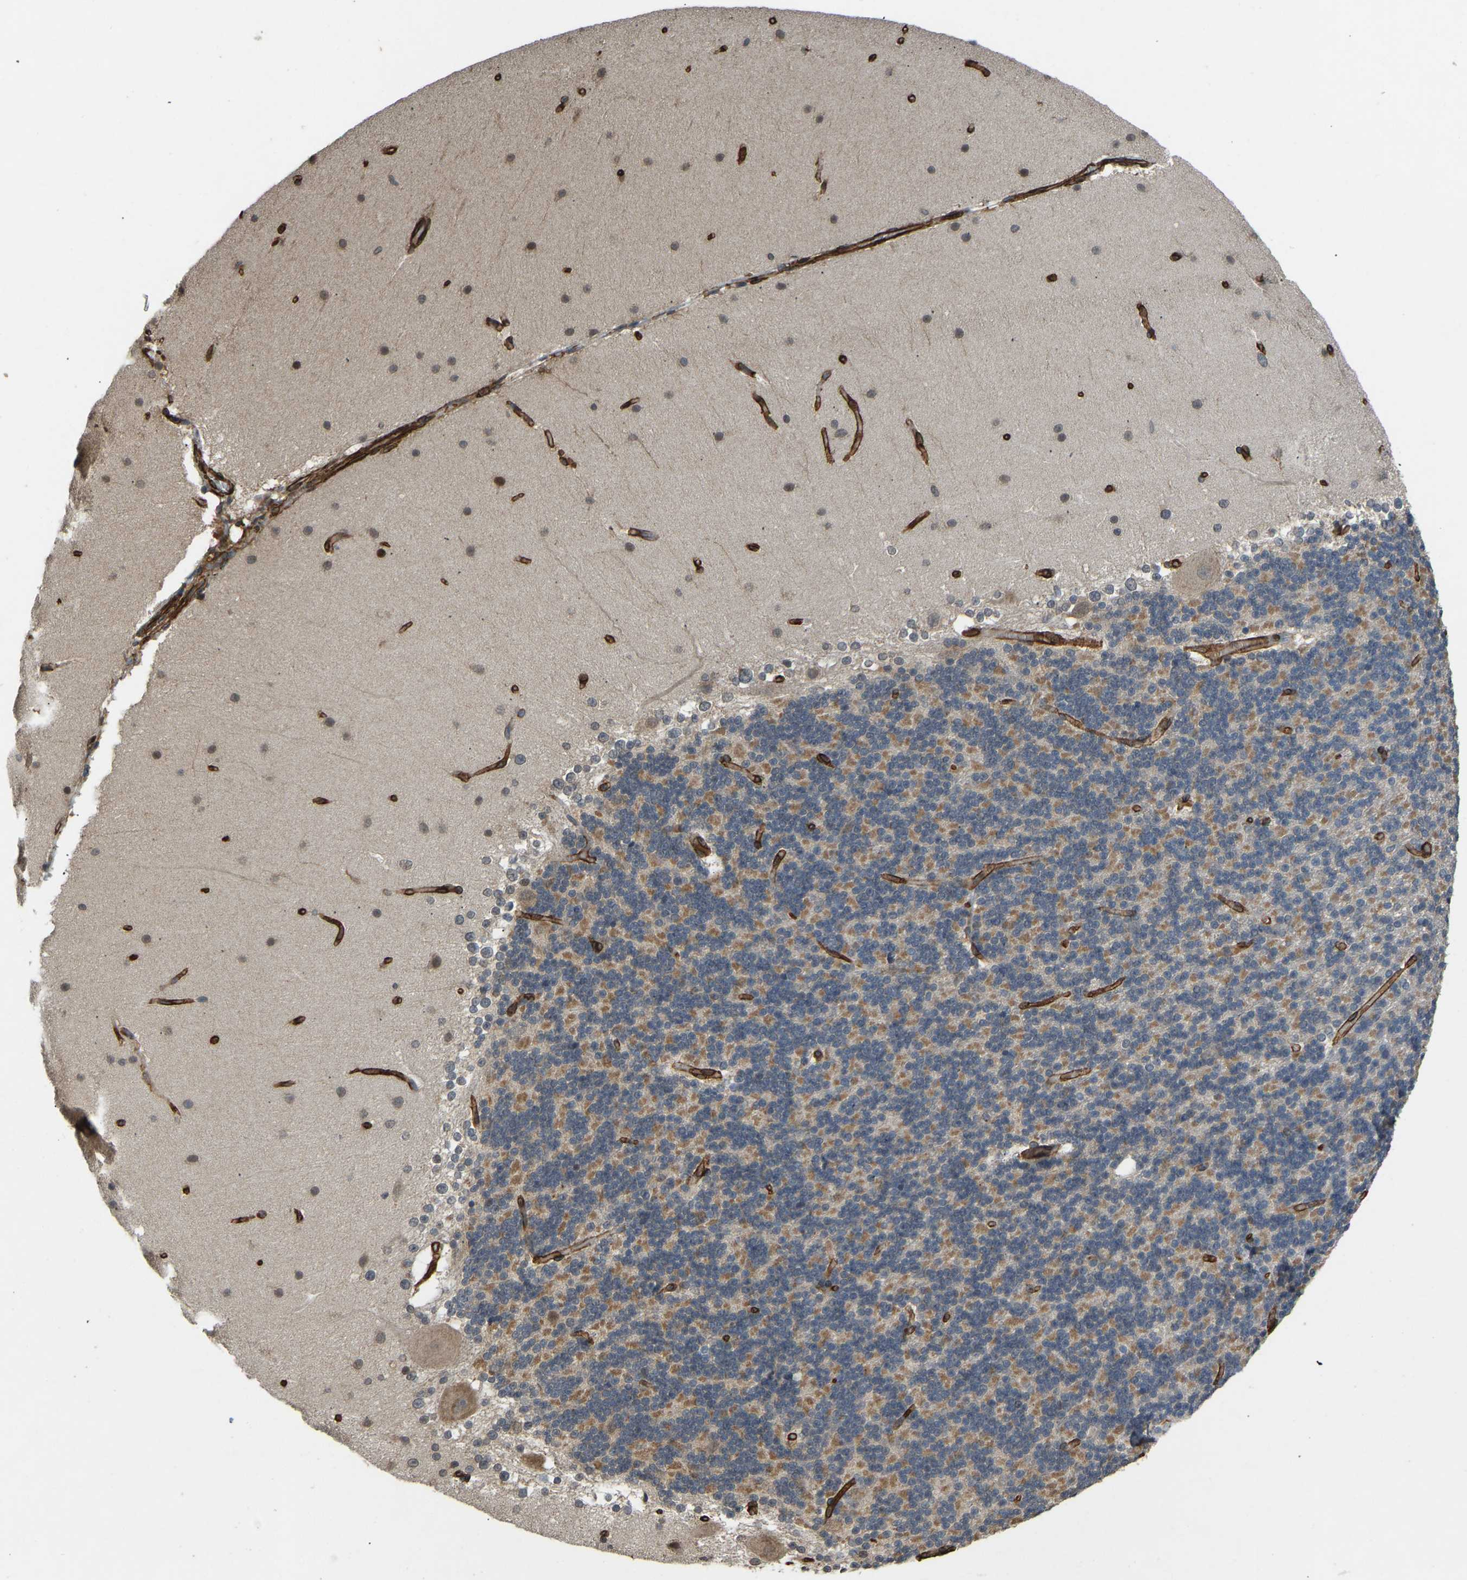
{"staining": {"intensity": "moderate", "quantity": "25%-75%", "location": "cytoplasmic/membranous"}, "tissue": "cerebellum", "cell_type": "Cells in granular layer", "image_type": "normal", "snomed": [{"axis": "morphology", "description": "Normal tissue, NOS"}, {"axis": "topography", "description": "Cerebellum"}], "caption": "Moderate cytoplasmic/membranous protein staining is identified in approximately 25%-75% of cells in granular layer in cerebellum.", "gene": "NMB", "patient": {"sex": "female", "age": 19}}